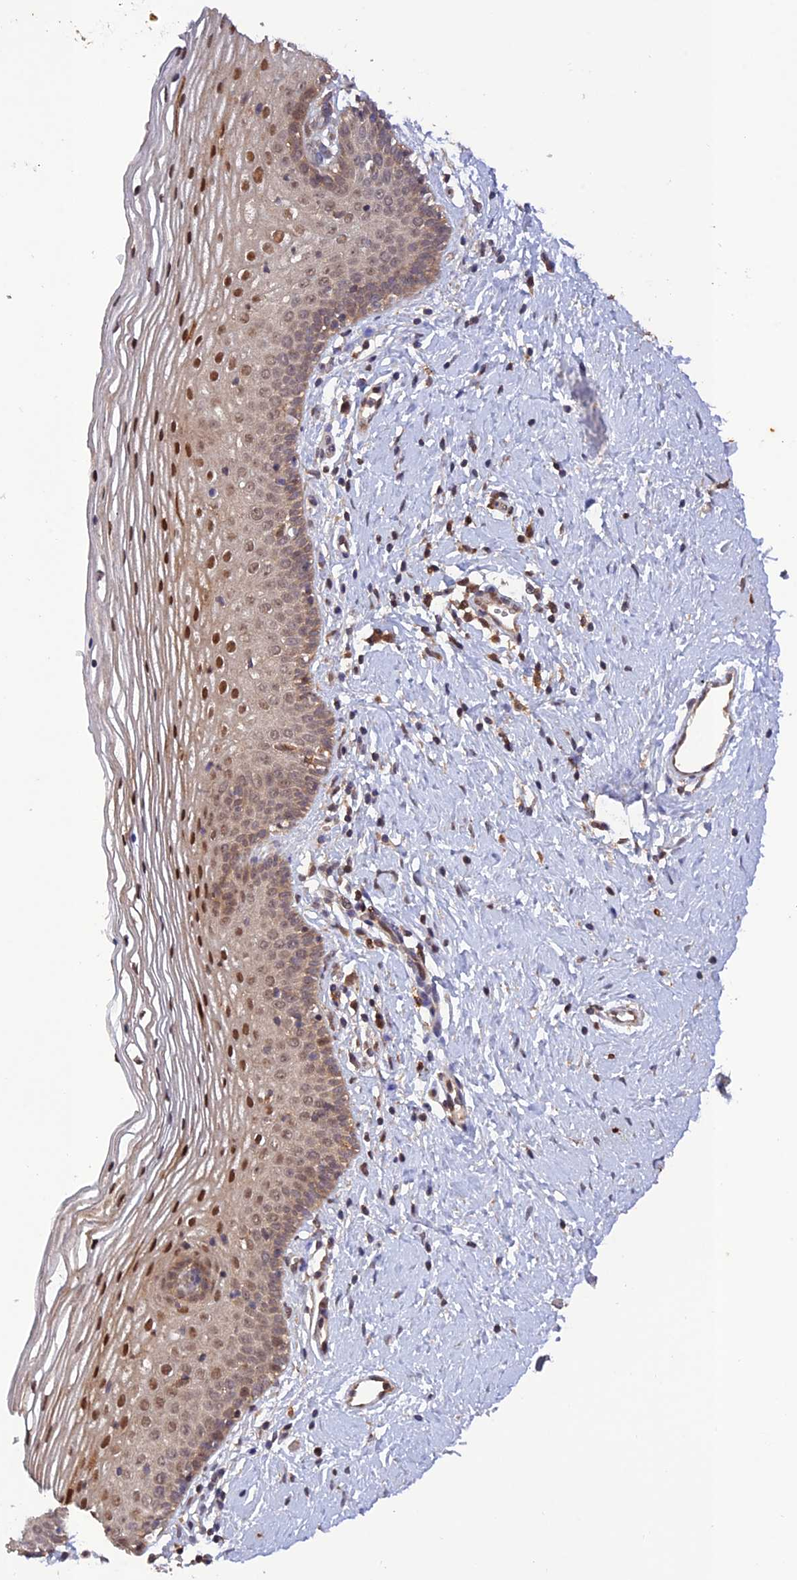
{"staining": {"intensity": "moderate", "quantity": ">75%", "location": "nuclear"}, "tissue": "vagina", "cell_type": "Squamous epithelial cells", "image_type": "normal", "snomed": [{"axis": "morphology", "description": "Normal tissue, NOS"}, {"axis": "topography", "description": "Vagina"}], "caption": "Immunohistochemistry (IHC) of normal vagina shows medium levels of moderate nuclear expression in about >75% of squamous epithelial cells. (brown staining indicates protein expression, while blue staining denotes nuclei).", "gene": "REV1", "patient": {"sex": "female", "age": 32}}